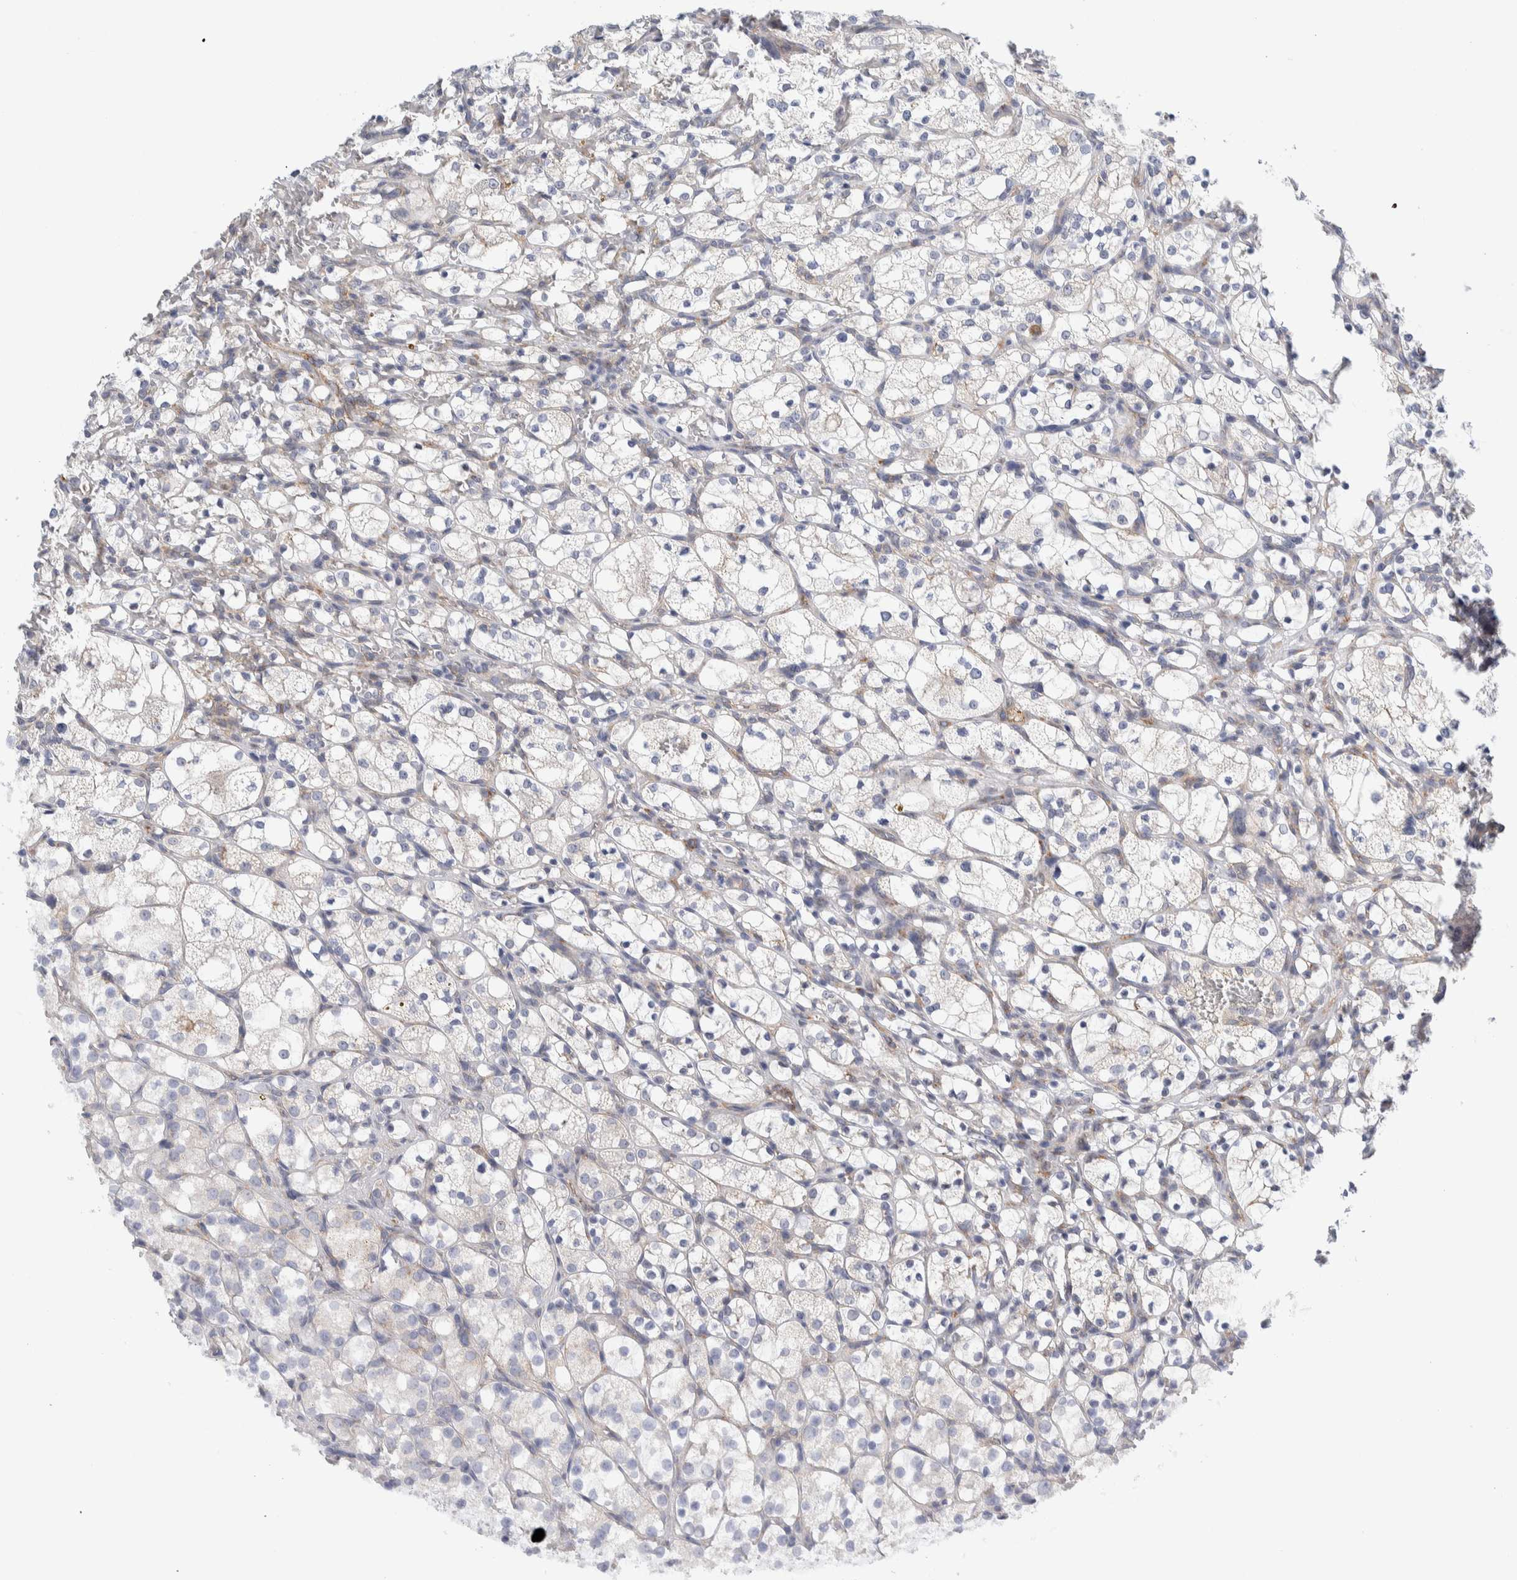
{"staining": {"intensity": "negative", "quantity": "none", "location": "none"}, "tissue": "renal cancer", "cell_type": "Tumor cells", "image_type": "cancer", "snomed": [{"axis": "morphology", "description": "Adenocarcinoma, NOS"}, {"axis": "topography", "description": "Kidney"}], "caption": "IHC histopathology image of adenocarcinoma (renal) stained for a protein (brown), which exhibits no positivity in tumor cells.", "gene": "RACK1", "patient": {"sex": "female", "age": 69}}